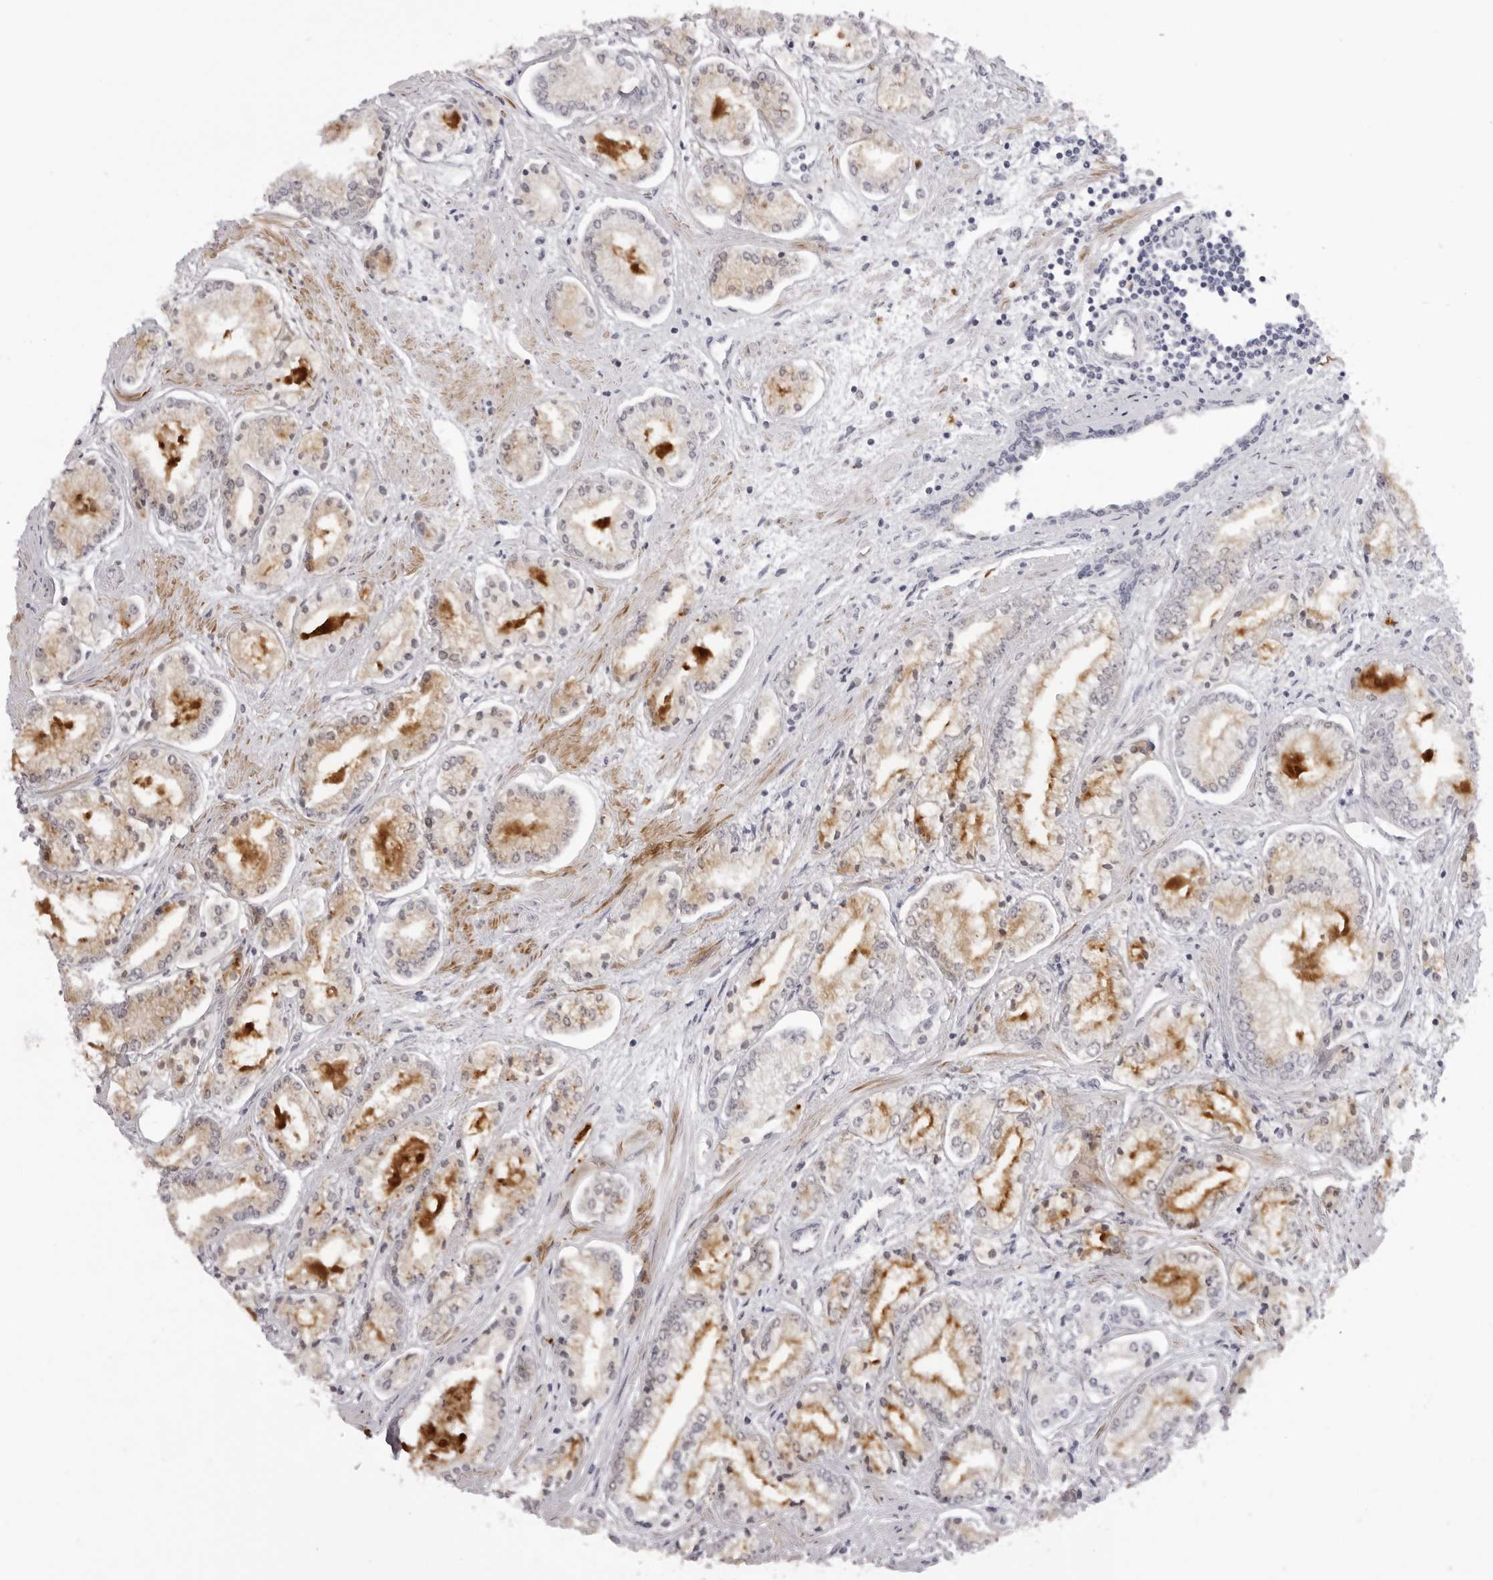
{"staining": {"intensity": "moderate", "quantity": ">75%", "location": "cytoplasmic/membranous"}, "tissue": "prostate cancer", "cell_type": "Tumor cells", "image_type": "cancer", "snomed": [{"axis": "morphology", "description": "Adenocarcinoma, Low grade"}, {"axis": "topography", "description": "Prostate"}], "caption": "Protein expression analysis of prostate cancer displays moderate cytoplasmic/membranous staining in approximately >75% of tumor cells.", "gene": "SUGCT", "patient": {"sex": "male", "age": 52}}